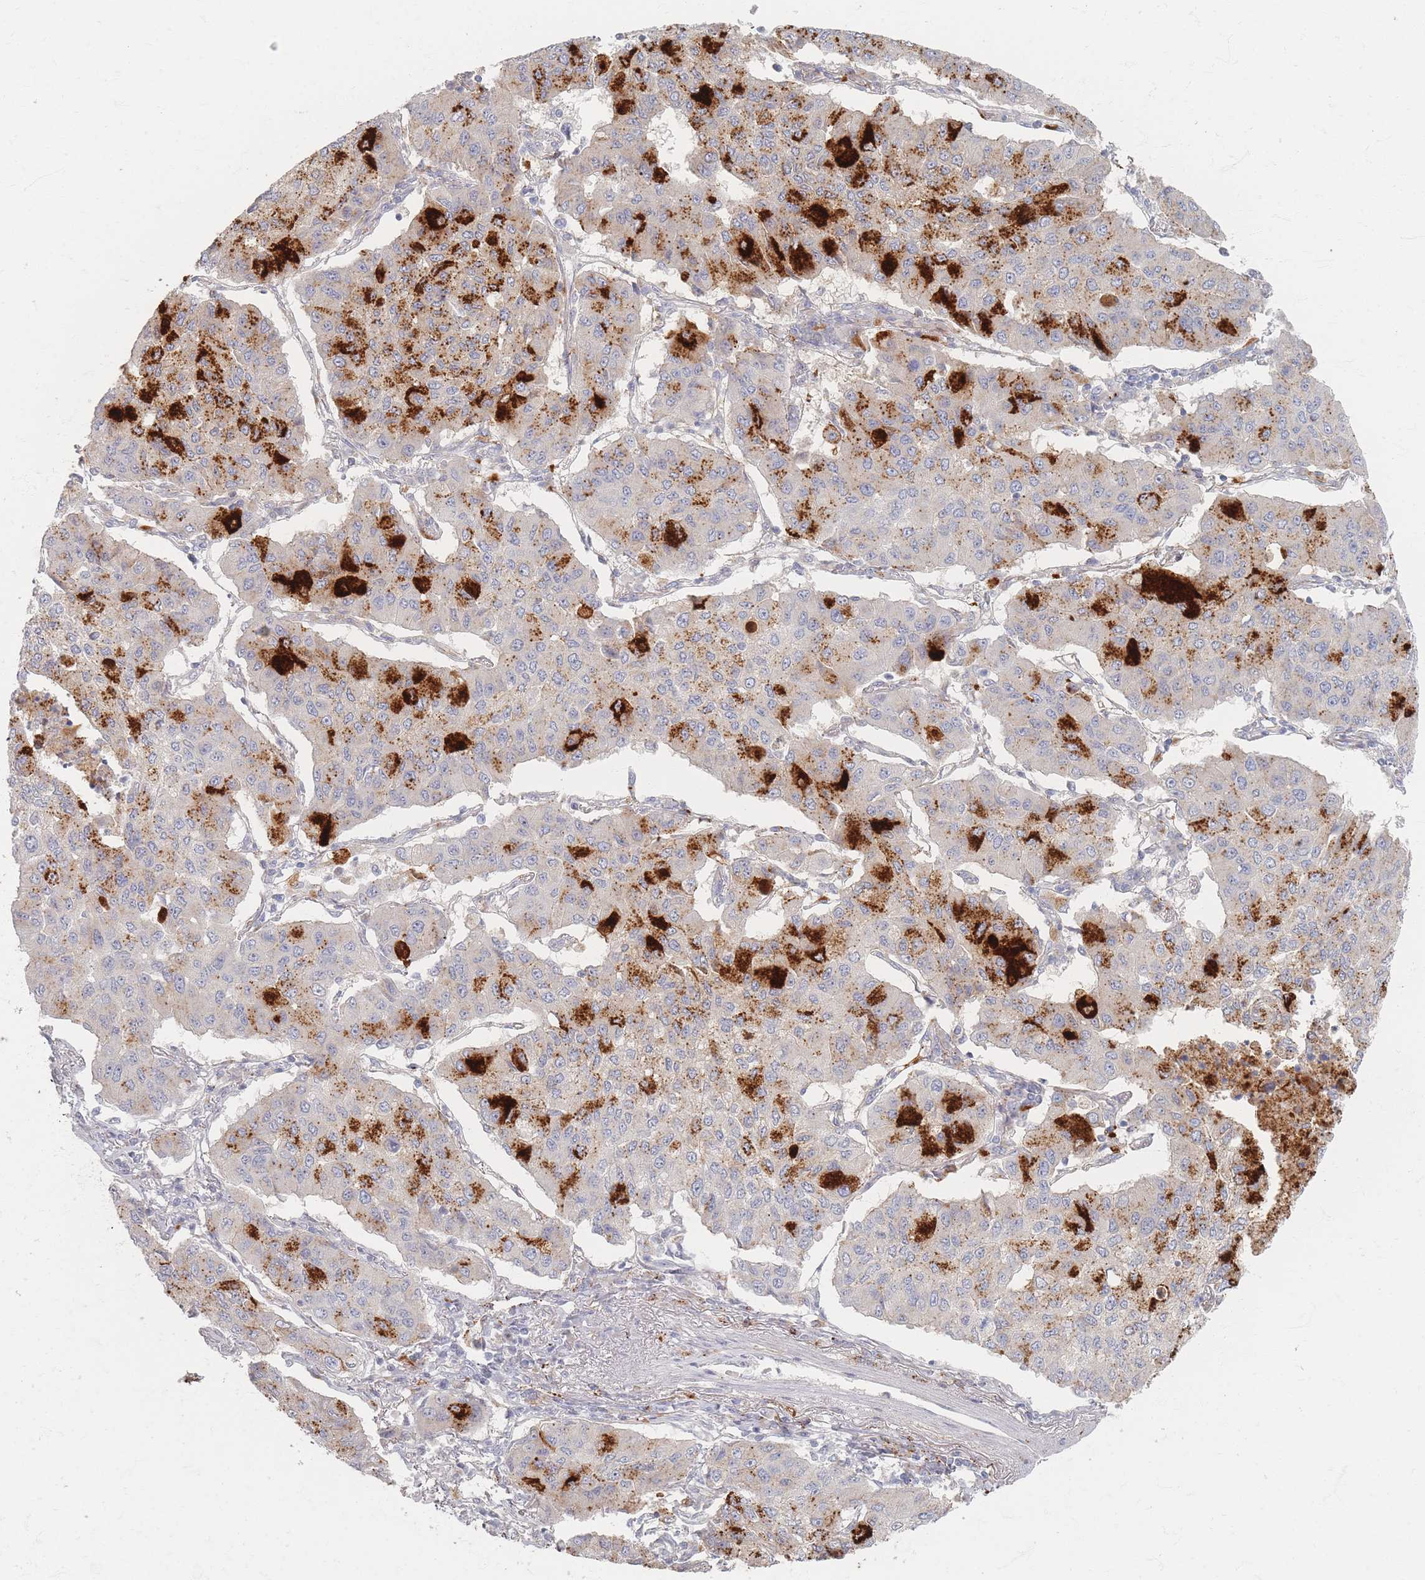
{"staining": {"intensity": "strong", "quantity": "25%-75%", "location": "cytoplasmic/membranous"}, "tissue": "lung cancer", "cell_type": "Tumor cells", "image_type": "cancer", "snomed": [{"axis": "morphology", "description": "Squamous cell carcinoma, NOS"}, {"axis": "topography", "description": "Lung"}], "caption": "An image of squamous cell carcinoma (lung) stained for a protein displays strong cytoplasmic/membranous brown staining in tumor cells.", "gene": "SLC2A11", "patient": {"sex": "male", "age": 74}}